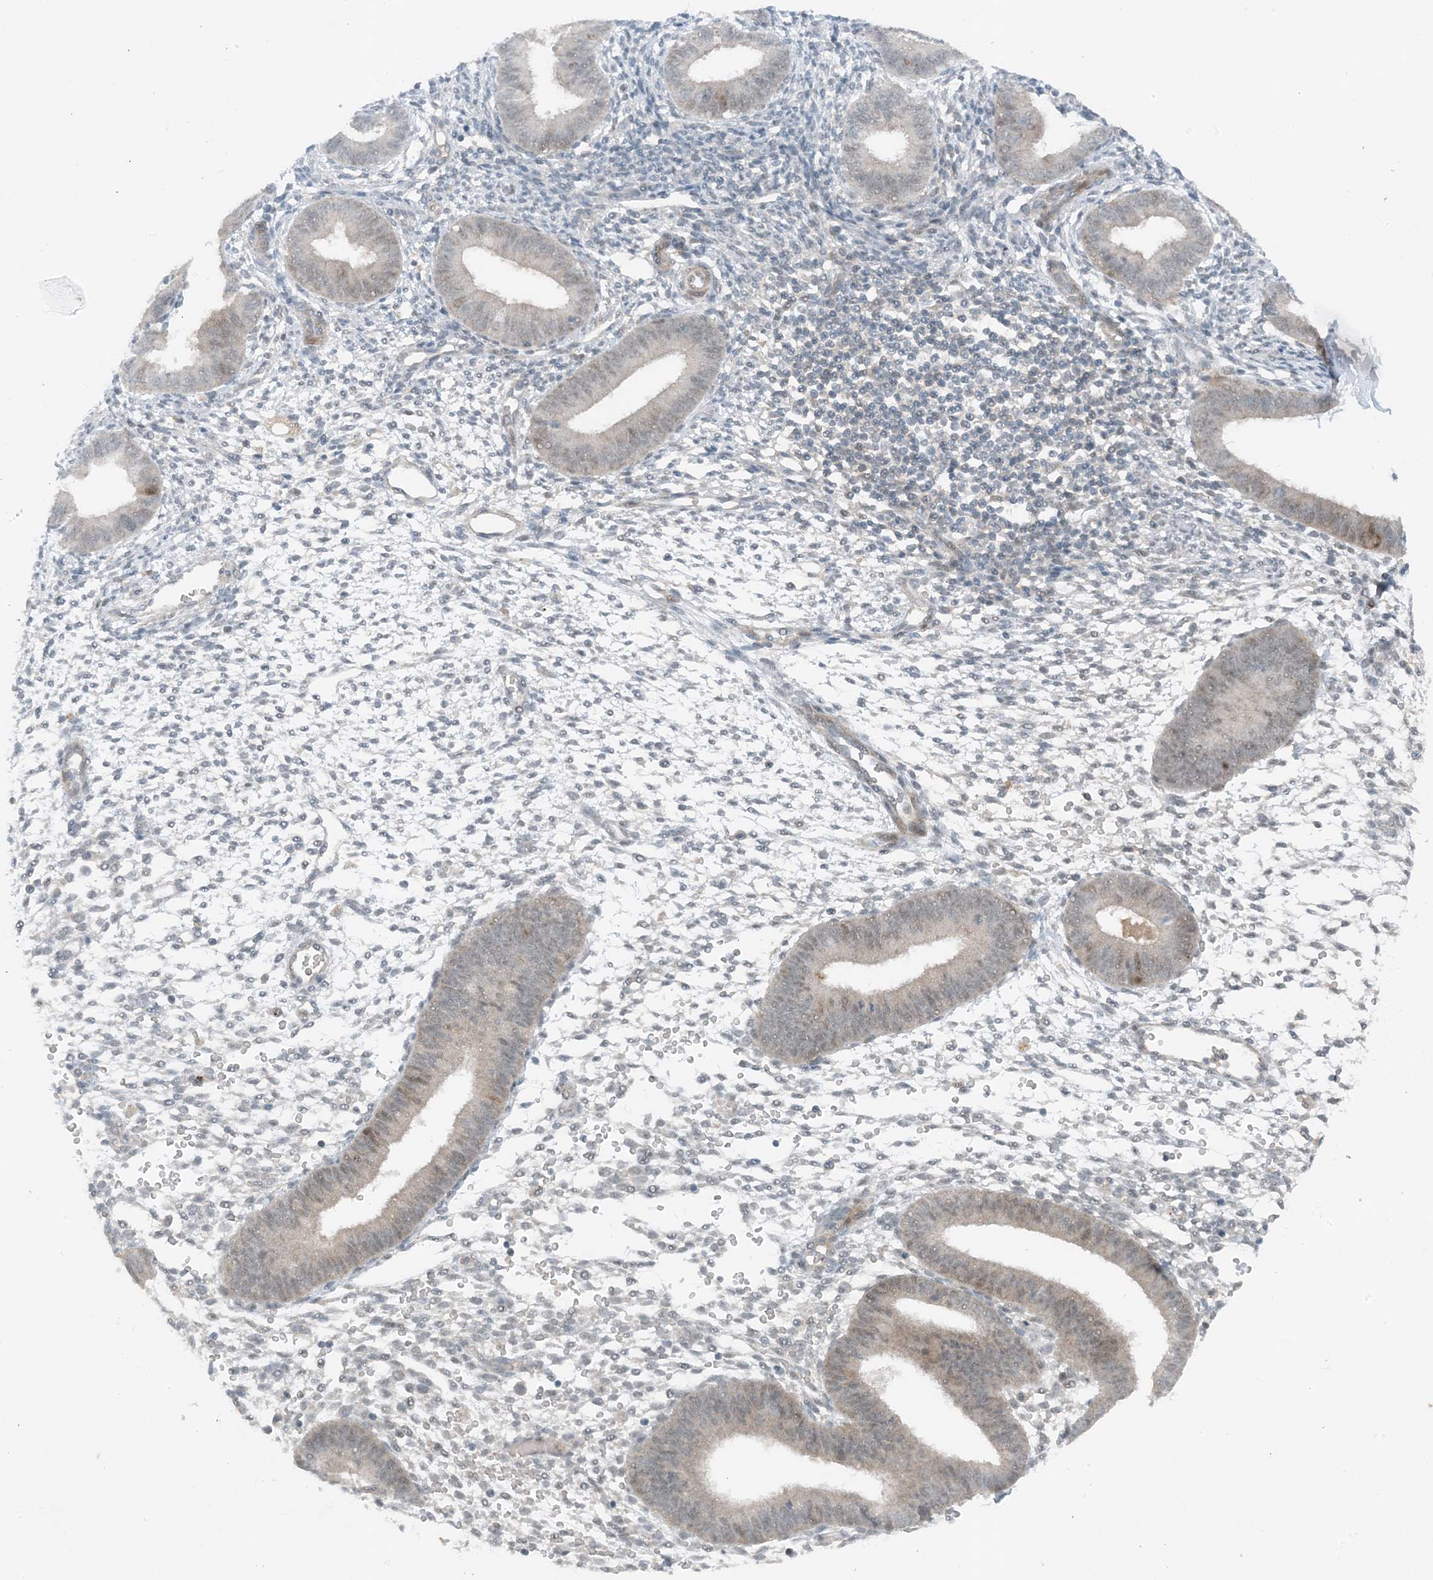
{"staining": {"intensity": "negative", "quantity": "none", "location": "none"}, "tissue": "endometrium", "cell_type": "Cells in endometrial stroma", "image_type": "normal", "snomed": [{"axis": "morphology", "description": "Normal tissue, NOS"}, {"axis": "topography", "description": "Uterus"}, {"axis": "topography", "description": "Endometrium"}], "caption": "Immunohistochemistry (IHC) histopathology image of benign endometrium: endometrium stained with DAB (3,3'-diaminobenzidine) demonstrates no significant protein expression in cells in endometrial stroma.", "gene": "MITD1", "patient": {"sex": "female", "age": 48}}